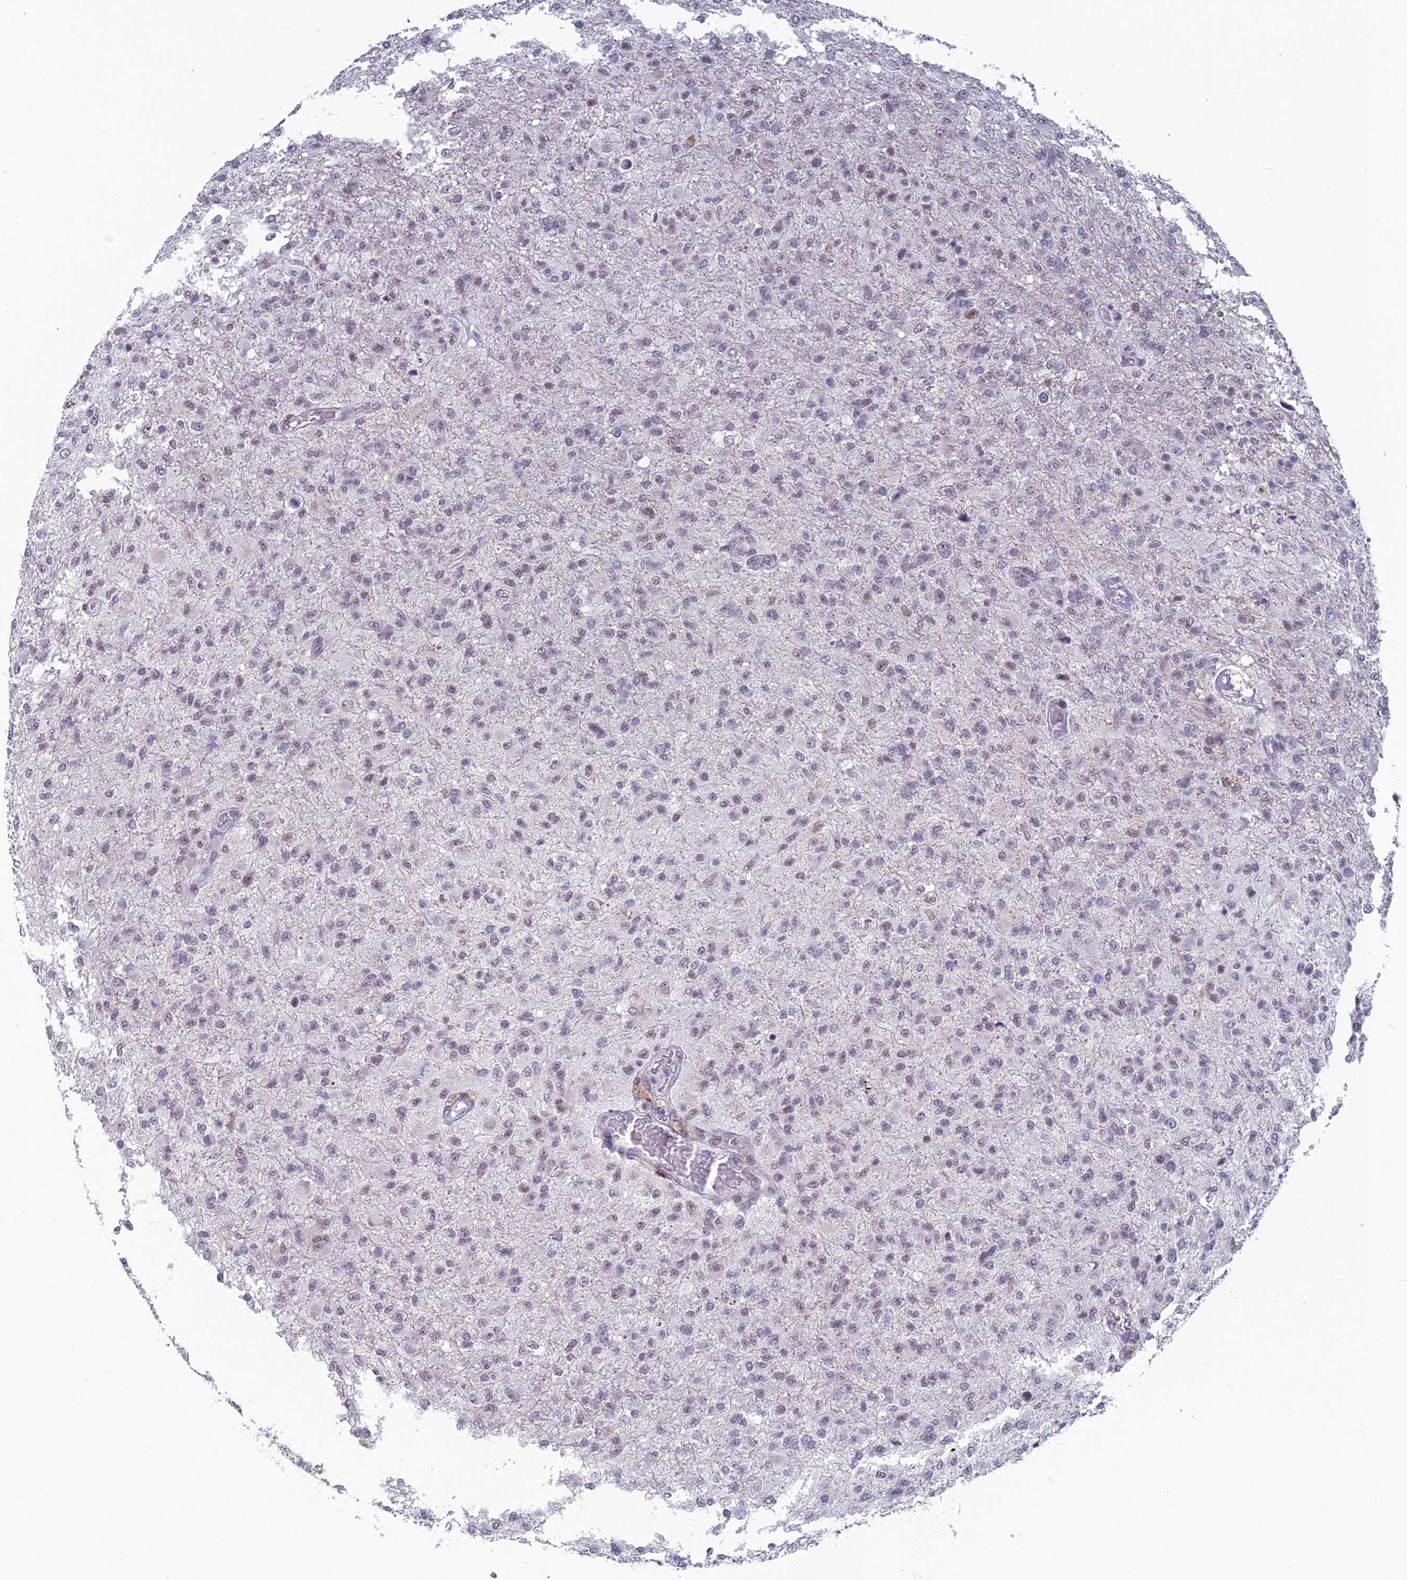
{"staining": {"intensity": "weak", "quantity": "25%-75%", "location": "nuclear"}, "tissue": "glioma", "cell_type": "Tumor cells", "image_type": "cancer", "snomed": [{"axis": "morphology", "description": "Glioma, malignant, High grade"}, {"axis": "topography", "description": "Brain"}], "caption": "This is an image of immunohistochemistry staining of glioma, which shows weak staining in the nuclear of tumor cells.", "gene": "MT-CO3", "patient": {"sex": "female", "age": 74}}